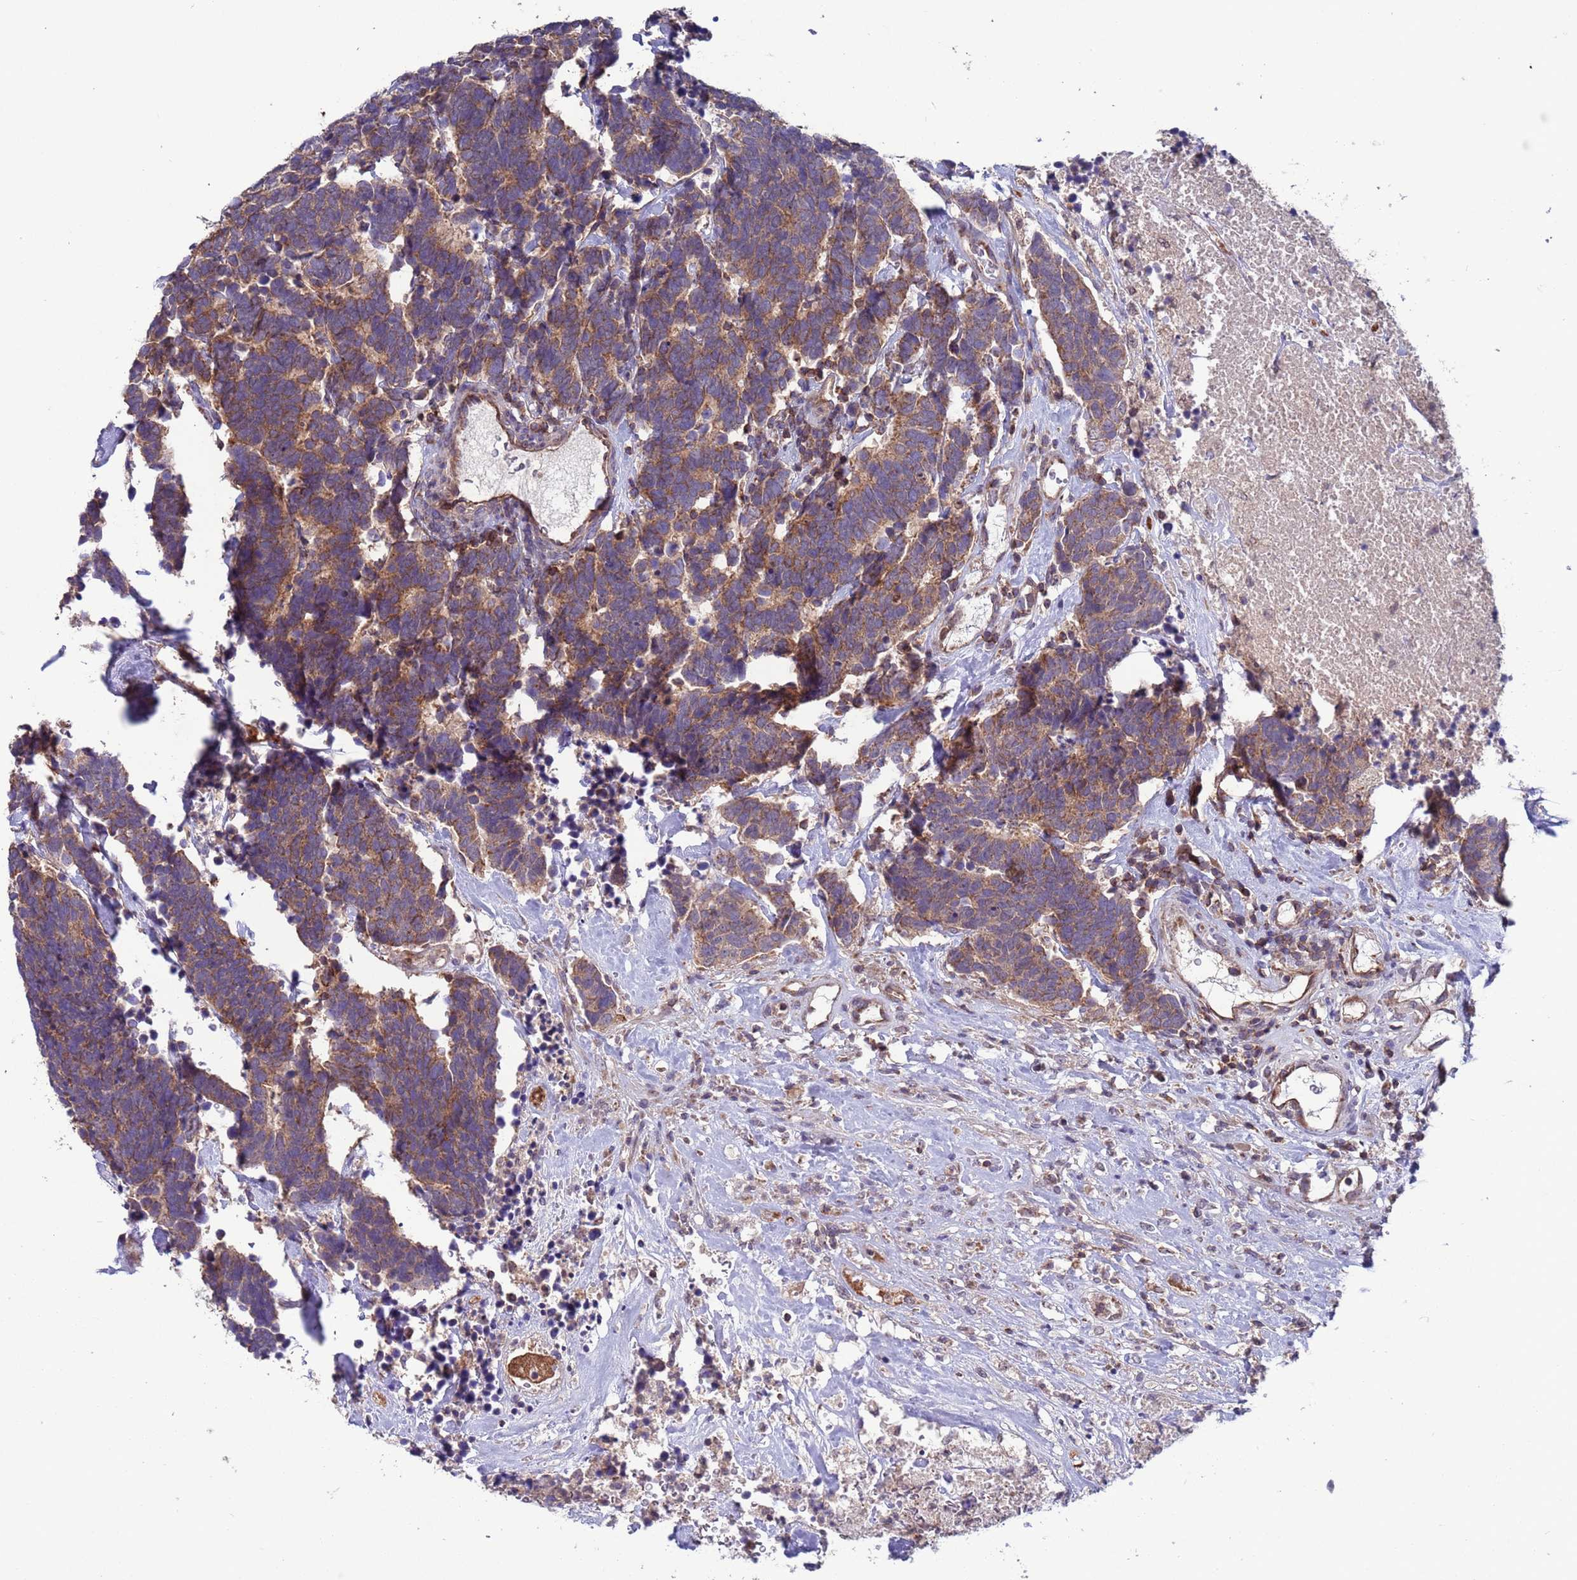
{"staining": {"intensity": "moderate", "quantity": ">75%", "location": "cytoplasmic/membranous"}, "tissue": "carcinoid", "cell_type": "Tumor cells", "image_type": "cancer", "snomed": [{"axis": "morphology", "description": "Carcinoma, NOS"}, {"axis": "morphology", "description": "Carcinoid, malignant, NOS"}, {"axis": "topography", "description": "Urinary bladder"}], "caption": "Human carcinoid stained for a protein (brown) shows moderate cytoplasmic/membranous positive expression in approximately >75% of tumor cells.", "gene": "ACAD8", "patient": {"sex": "male", "age": 57}}